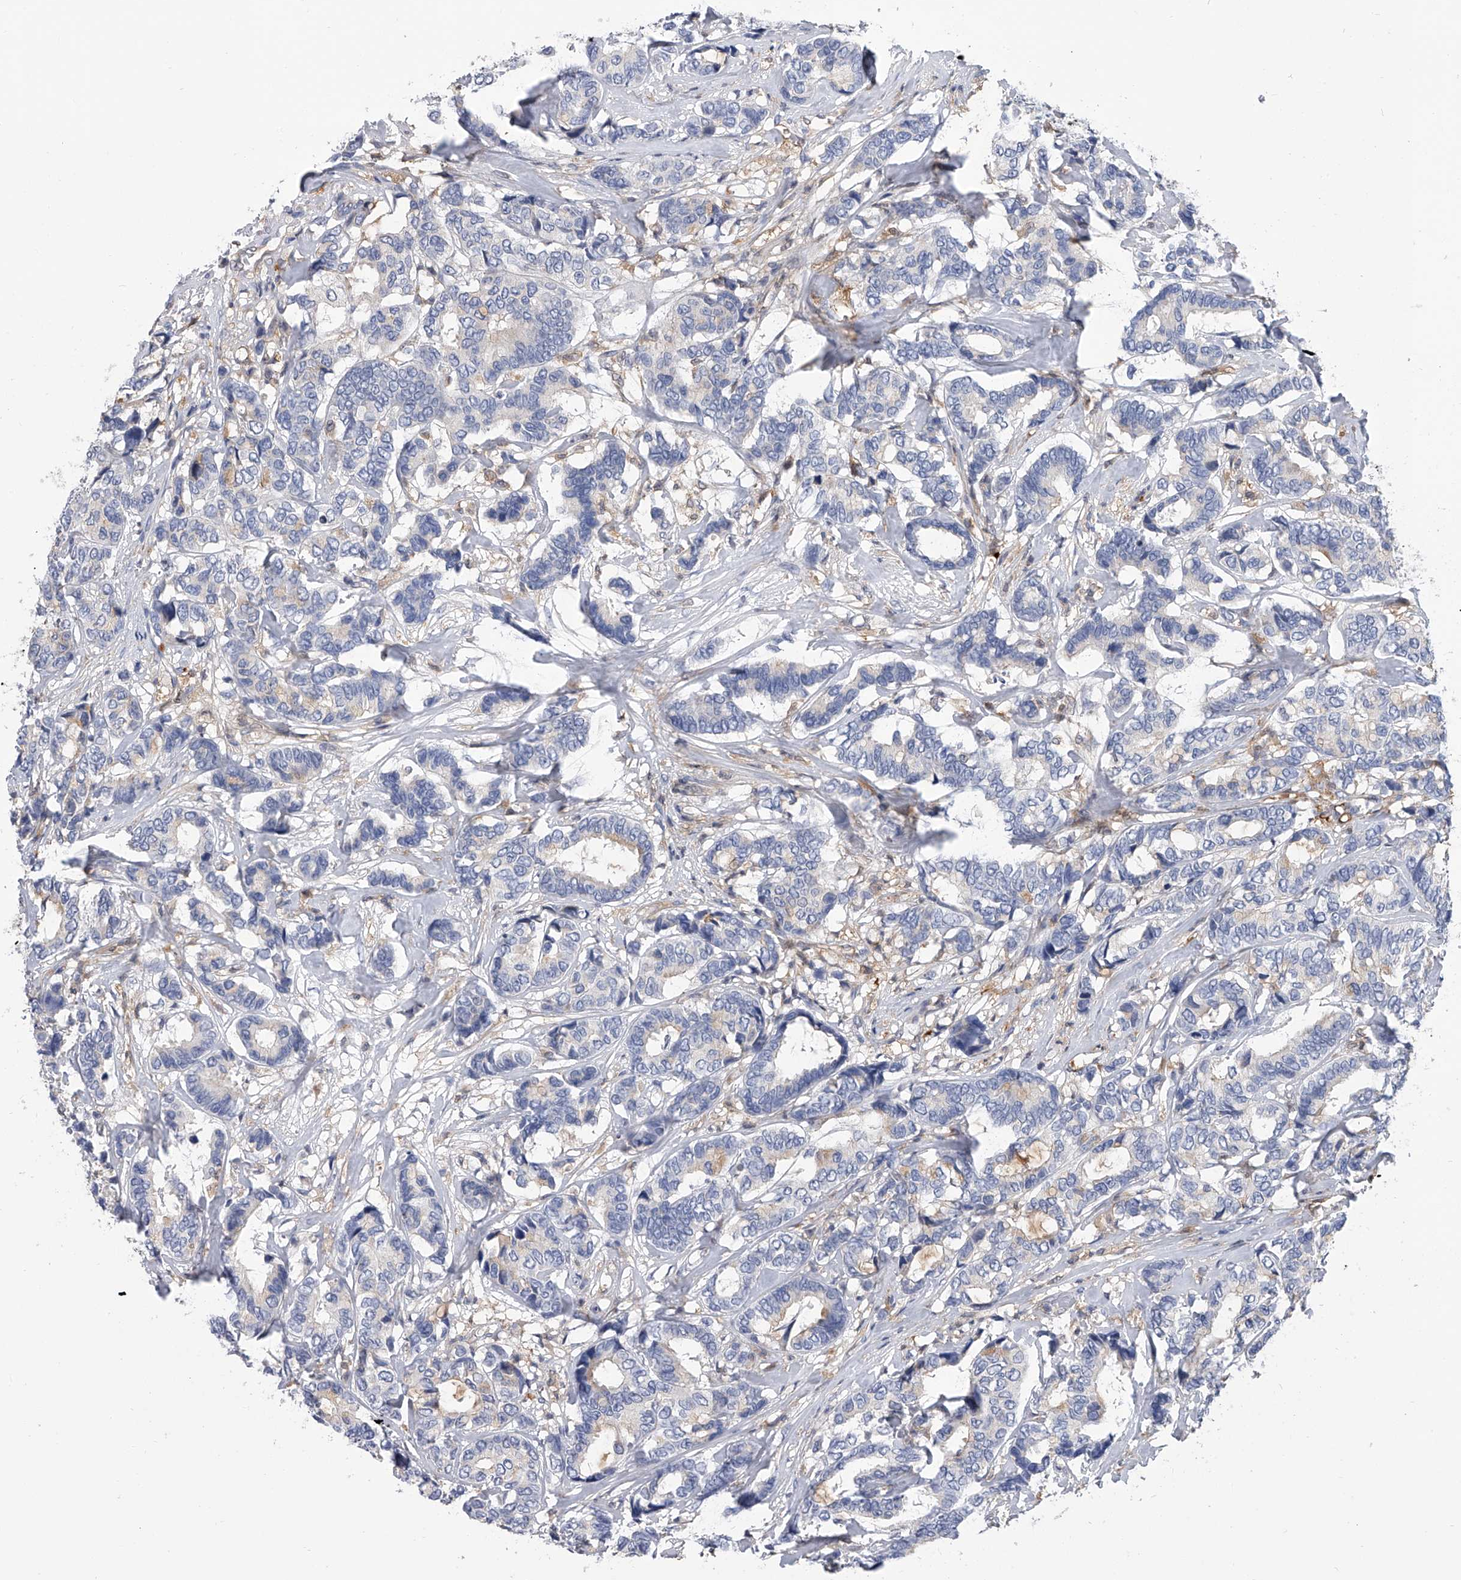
{"staining": {"intensity": "negative", "quantity": "none", "location": "none"}, "tissue": "breast cancer", "cell_type": "Tumor cells", "image_type": "cancer", "snomed": [{"axis": "morphology", "description": "Duct carcinoma"}, {"axis": "topography", "description": "Breast"}], "caption": "Infiltrating ductal carcinoma (breast) stained for a protein using IHC displays no positivity tumor cells.", "gene": "SERPINB9", "patient": {"sex": "female", "age": 87}}